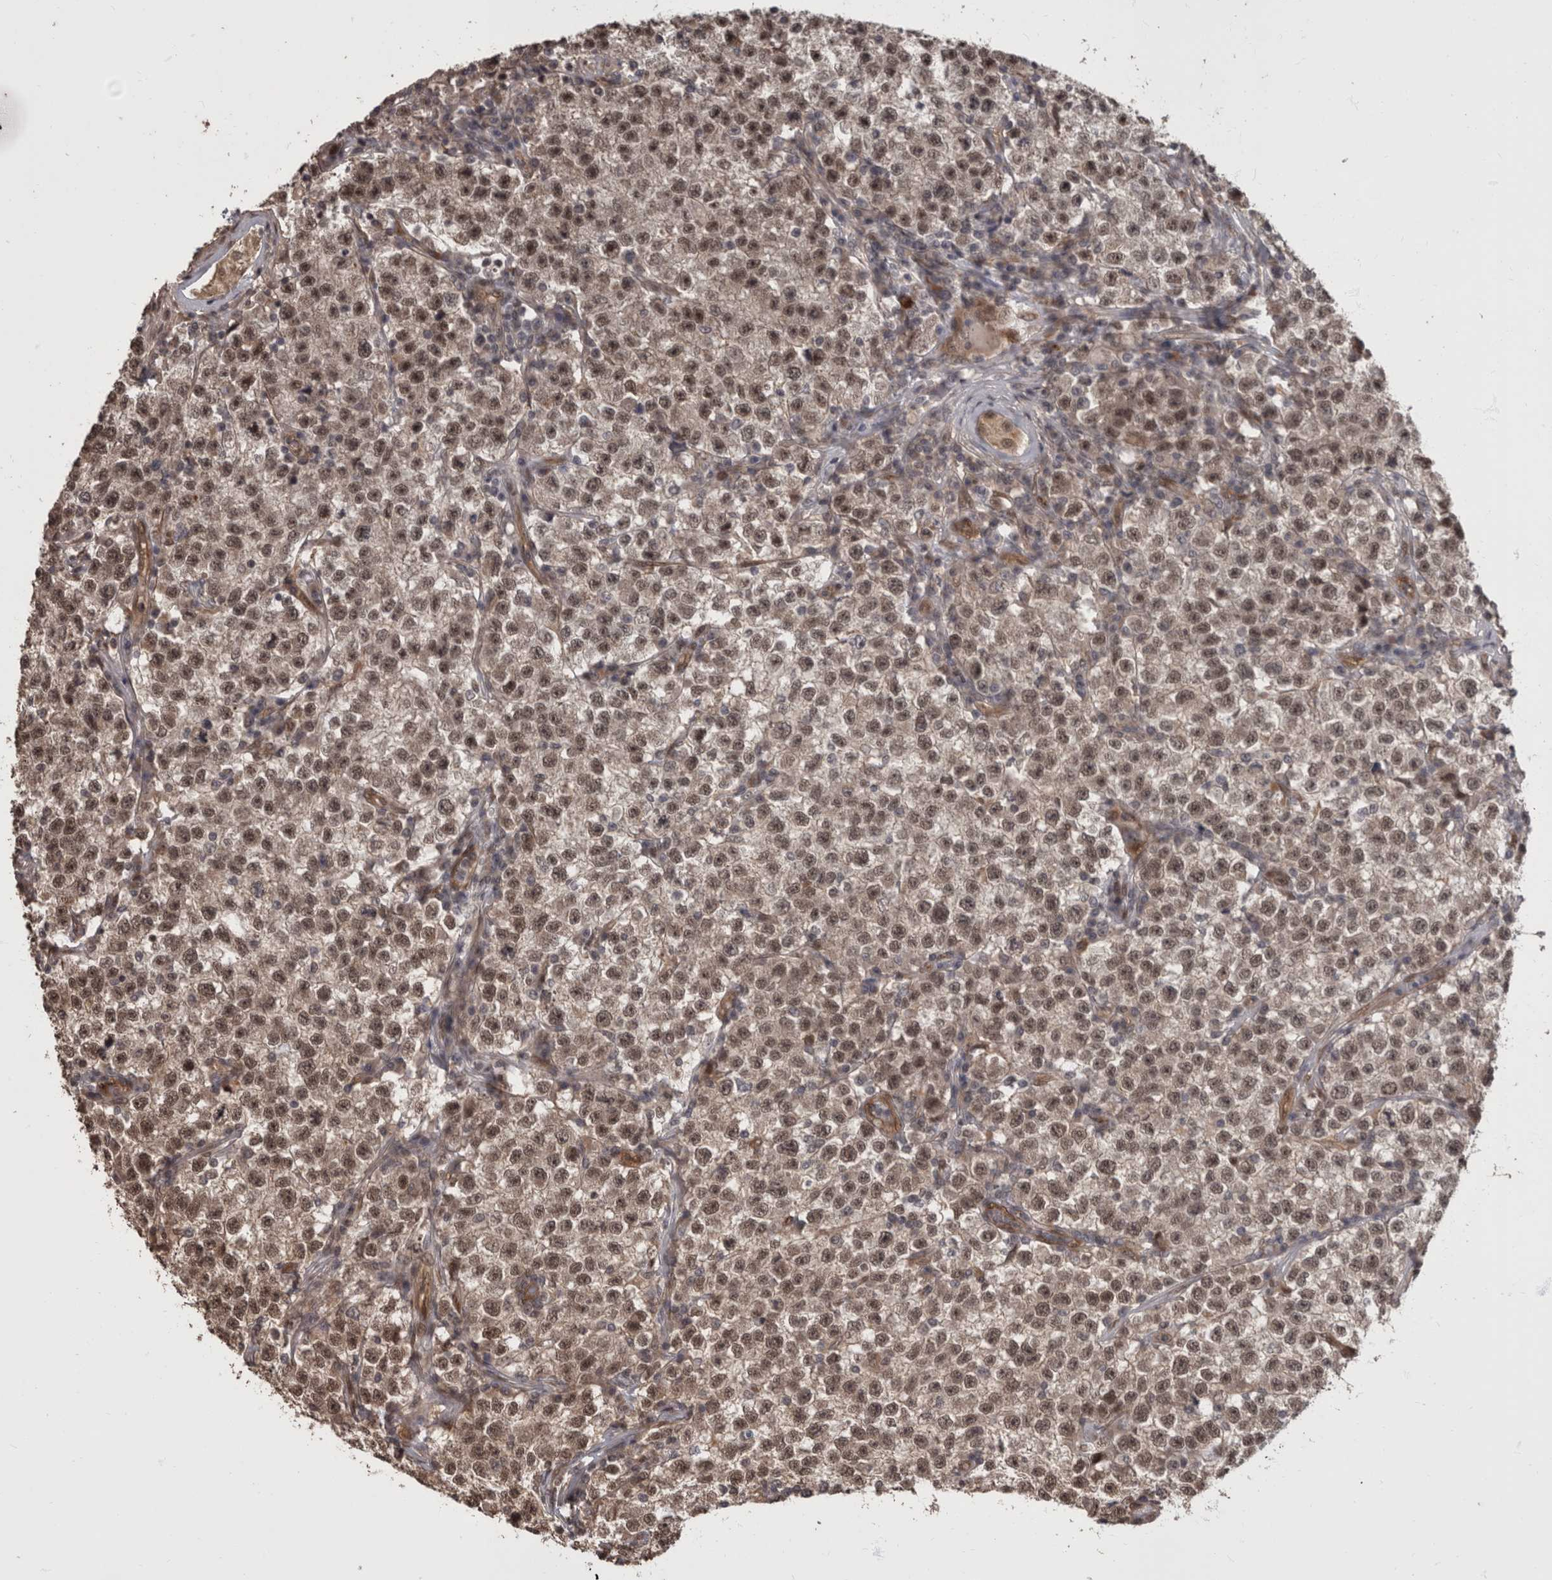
{"staining": {"intensity": "moderate", "quantity": ">75%", "location": "nuclear"}, "tissue": "testis cancer", "cell_type": "Tumor cells", "image_type": "cancer", "snomed": [{"axis": "morphology", "description": "Seminoma, NOS"}, {"axis": "topography", "description": "Testis"}], "caption": "IHC (DAB (3,3'-diaminobenzidine)) staining of seminoma (testis) reveals moderate nuclear protein positivity in about >75% of tumor cells. The protein is stained brown, and the nuclei are stained in blue (DAB IHC with brightfield microscopy, high magnification).", "gene": "AKT3", "patient": {"sex": "male", "age": 22}}